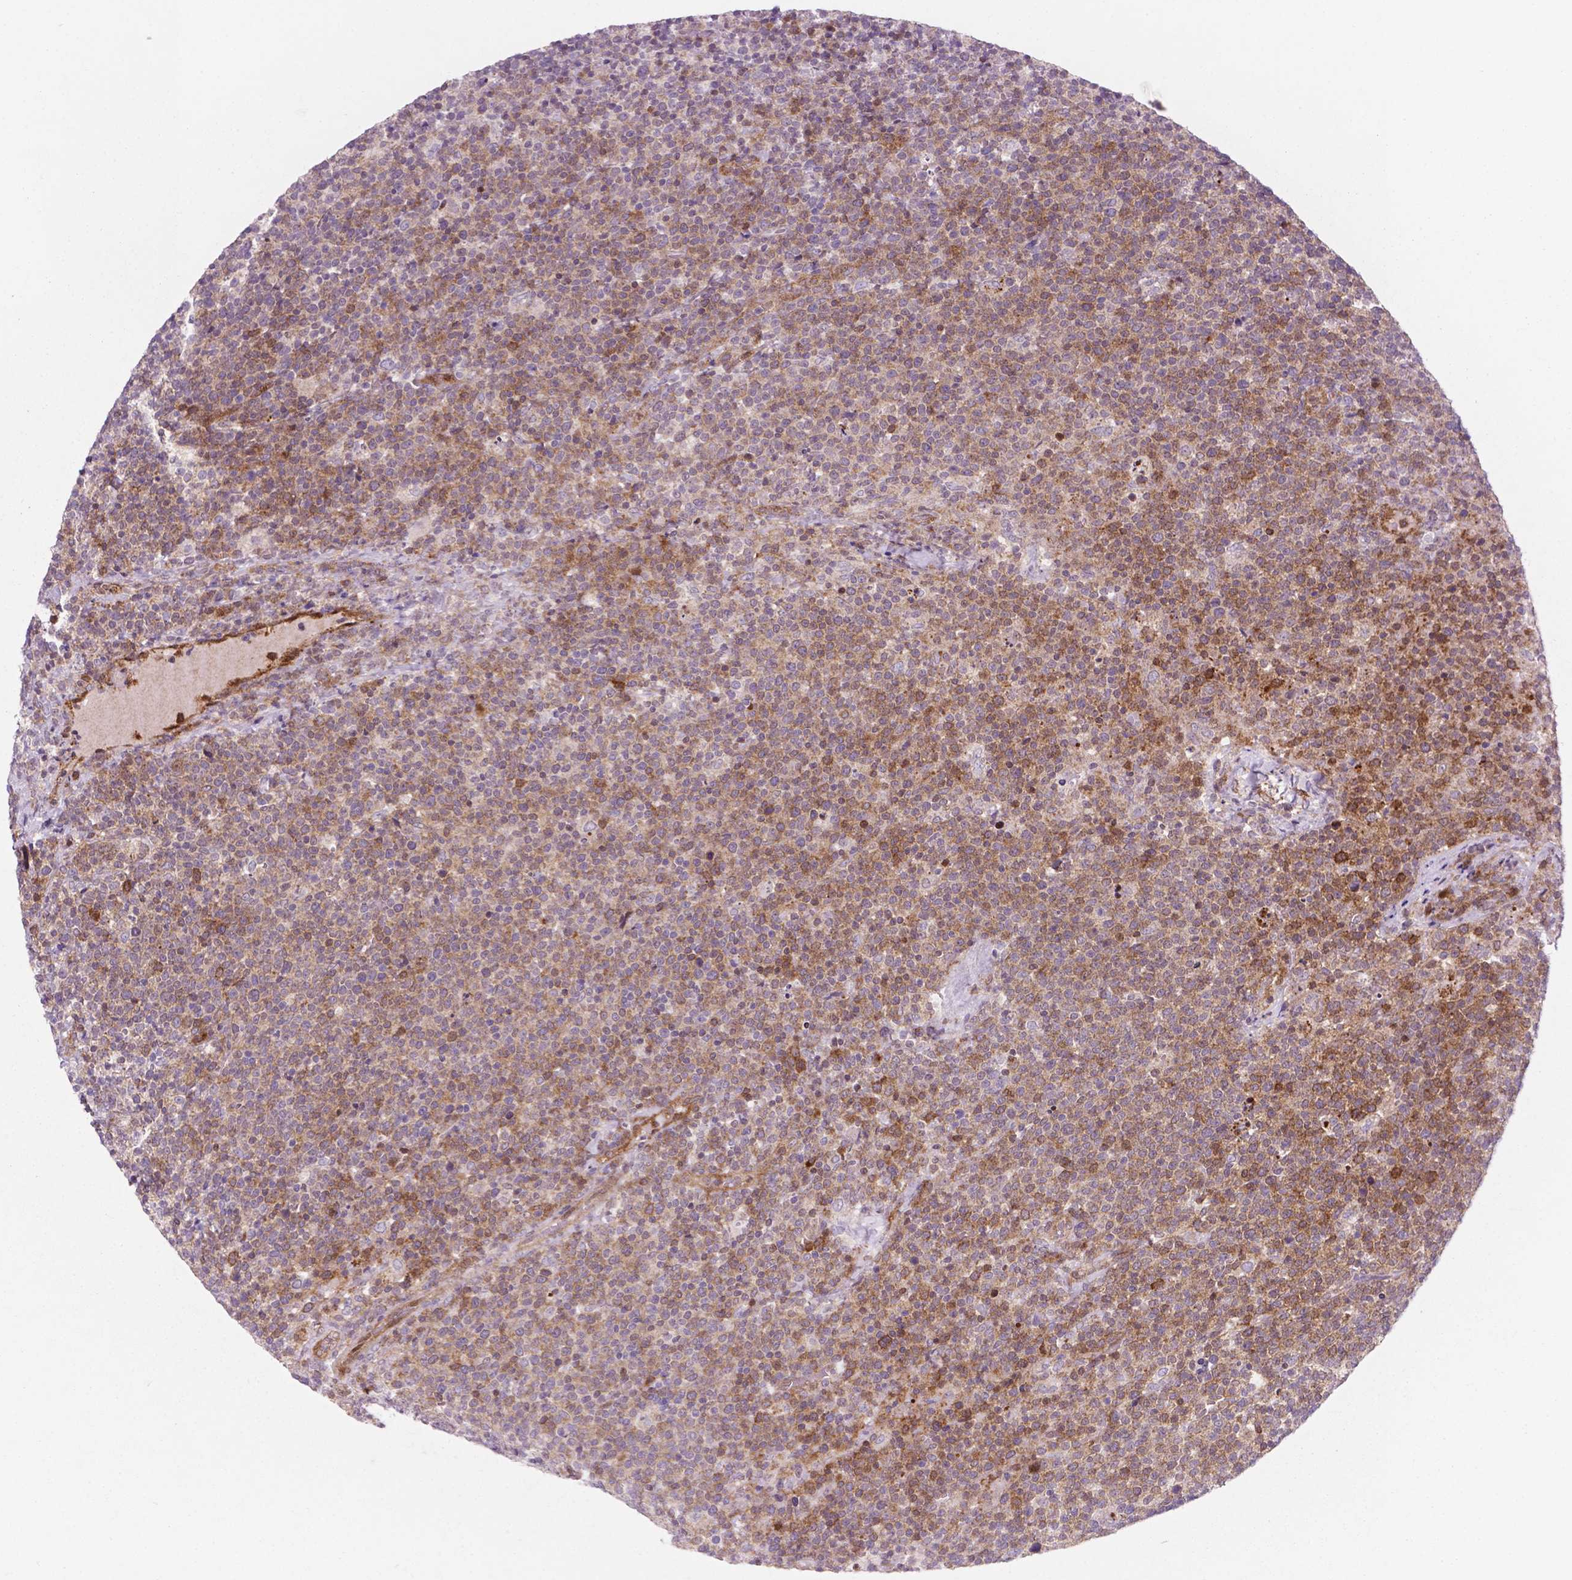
{"staining": {"intensity": "moderate", "quantity": "<25%", "location": "cytoplasmic/membranous,nuclear"}, "tissue": "lymphoma", "cell_type": "Tumor cells", "image_type": "cancer", "snomed": [{"axis": "morphology", "description": "Malignant lymphoma, non-Hodgkin's type, High grade"}, {"axis": "topography", "description": "Lymph node"}], "caption": "Immunohistochemical staining of lymphoma demonstrates moderate cytoplasmic/membranous and nuclear protein staining in about <25% of tumor cells. (Brightfield microscopy of DAB IHC at high magnification).", "gene": "LDHA", "patient": {"sex": "male", "age": 61}}